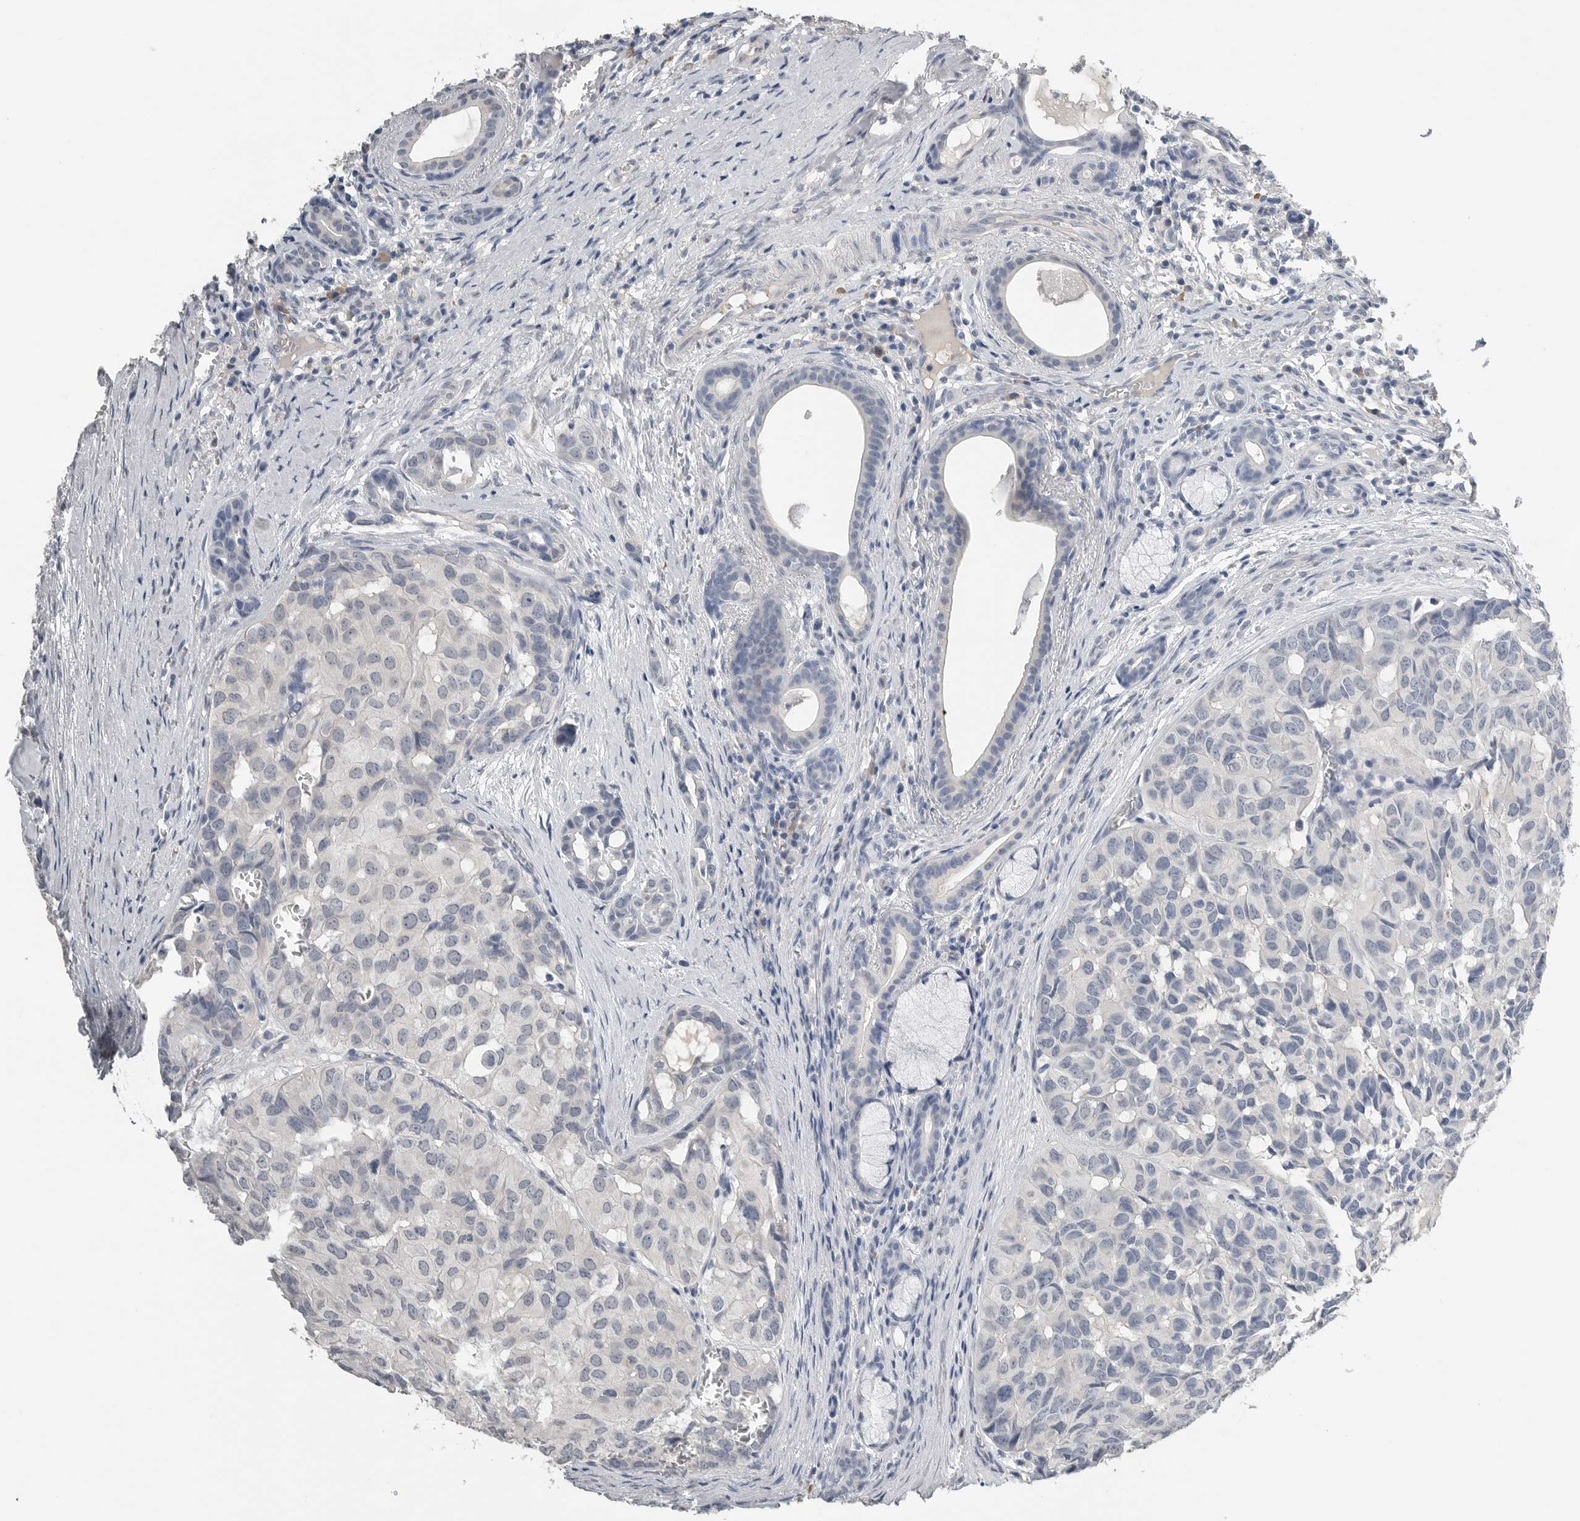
{"staining": {"intensity": "negative", "quantity": "none", "location": "none"}, "tissue": "head and neck cancer", "cell_type": "Tumor cells", "image_type": "cancer", "snomed": [{"axis": "morphology", "description": "Adenocarcinoma, NOS"}, {"axis": "topography", "description": "Salivary gland, NOS"}, {"axis": "topography", "description": "Head-Neck"}], "caption": "Photomicrograph shows no significant protein expression in tumor cells of head and neck adenocarcinoma.", "gene": "FABP6", "patient": {"sex": "female", "age": 76}}